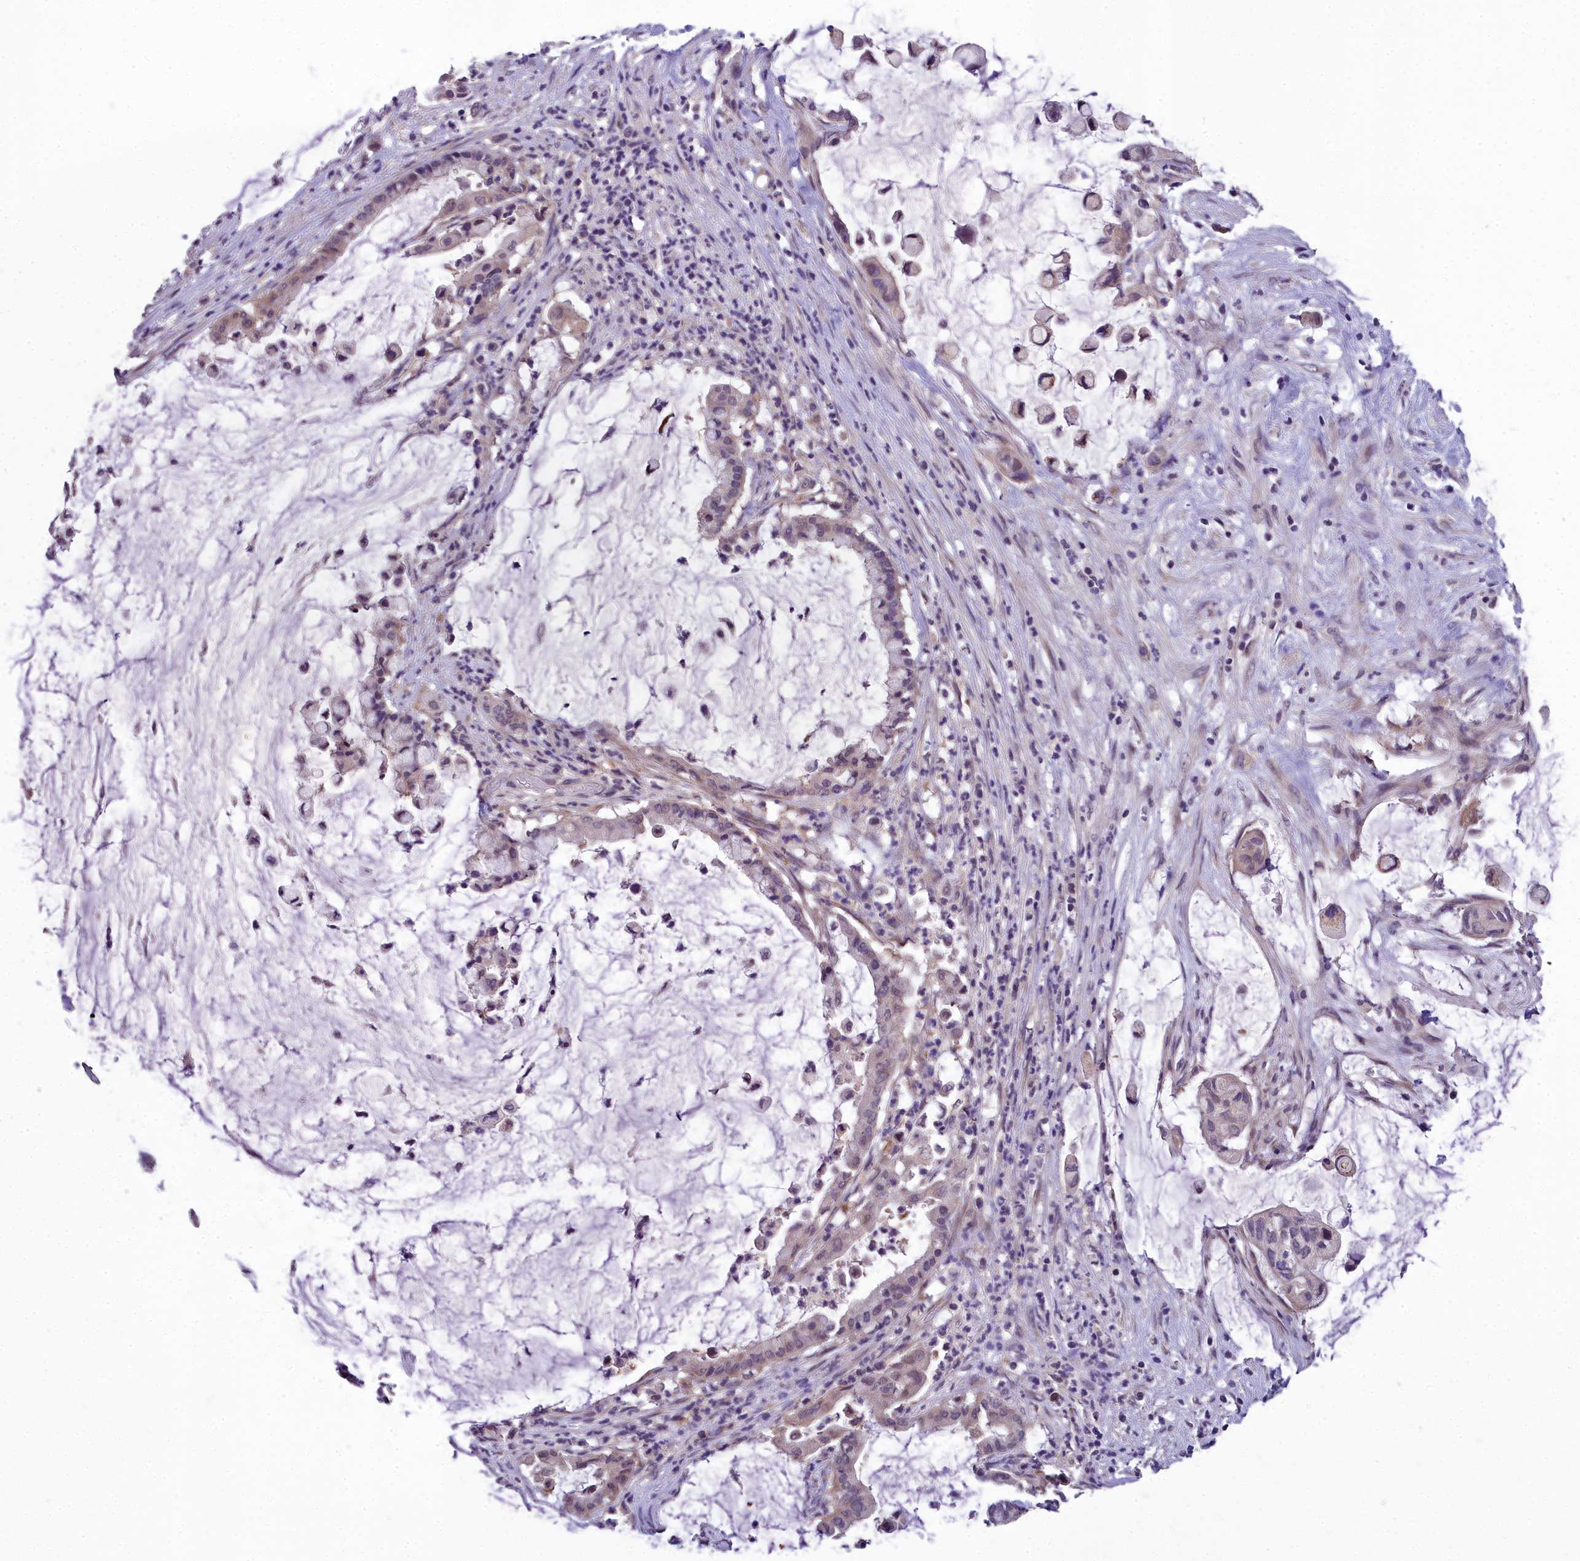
{"staining": {"intensity": "weak", "quantity": "25%-75%", "location": "cytoplasmic/membranous,nuclear"}, "tissue": "pancreatic cancer", "cell_type": "Tumor cells", "image_type": "cancer", "snomed": [{"axis": "morphology", "description": "Adenocarcinoma, NOS"}, {"axis": "topography", "description": "Pancreas"}], "caption": "Human adenocarcinoma (pancreatic) stained for a protein (brown) shows weak cytoplasmic/membranous and nuclear positive positivity in approximately 25%-75% of tumor cells.", "gene": "ZNF333", "patient": {"sex": "male", "age": 41}}